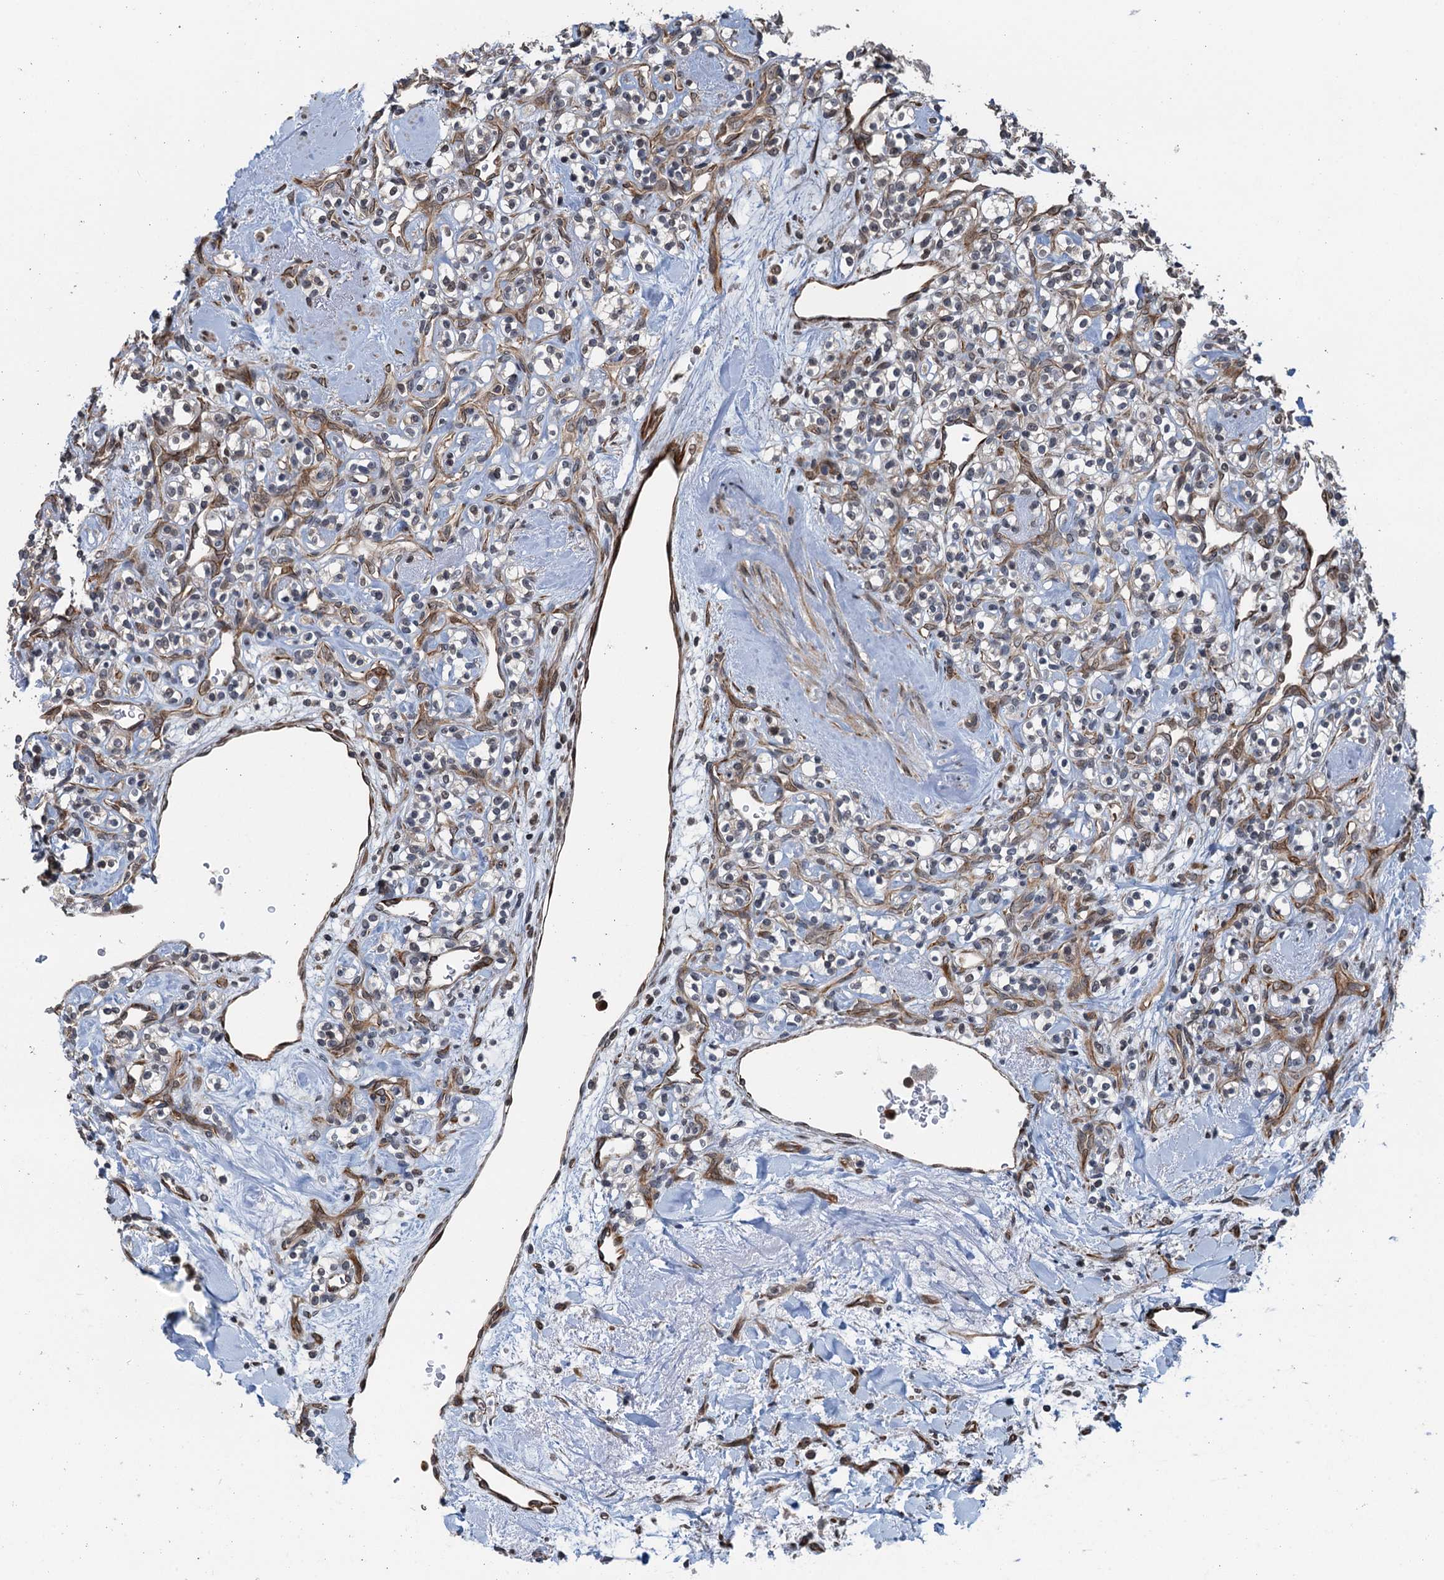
{"staining": {"intensity": "negative", "quantity": "none", "location": "none"}, "tissue": "renal cancer", "cell_type": "Tumor cells", "image_type": "cancer", "snomed": [{"axis": "morphology", "description": "Adenocarcinoma, NOS"}, {"axis": "topography", "description": "Kidney"}], "caption": "High power microscopy image of an immunohistochemistry micrograph of adenocarcinoma (renal), revealing no significant positivity in tumor cells.", "gene": "WHAMM", "patient": {"sex": "male", "age": 77}}